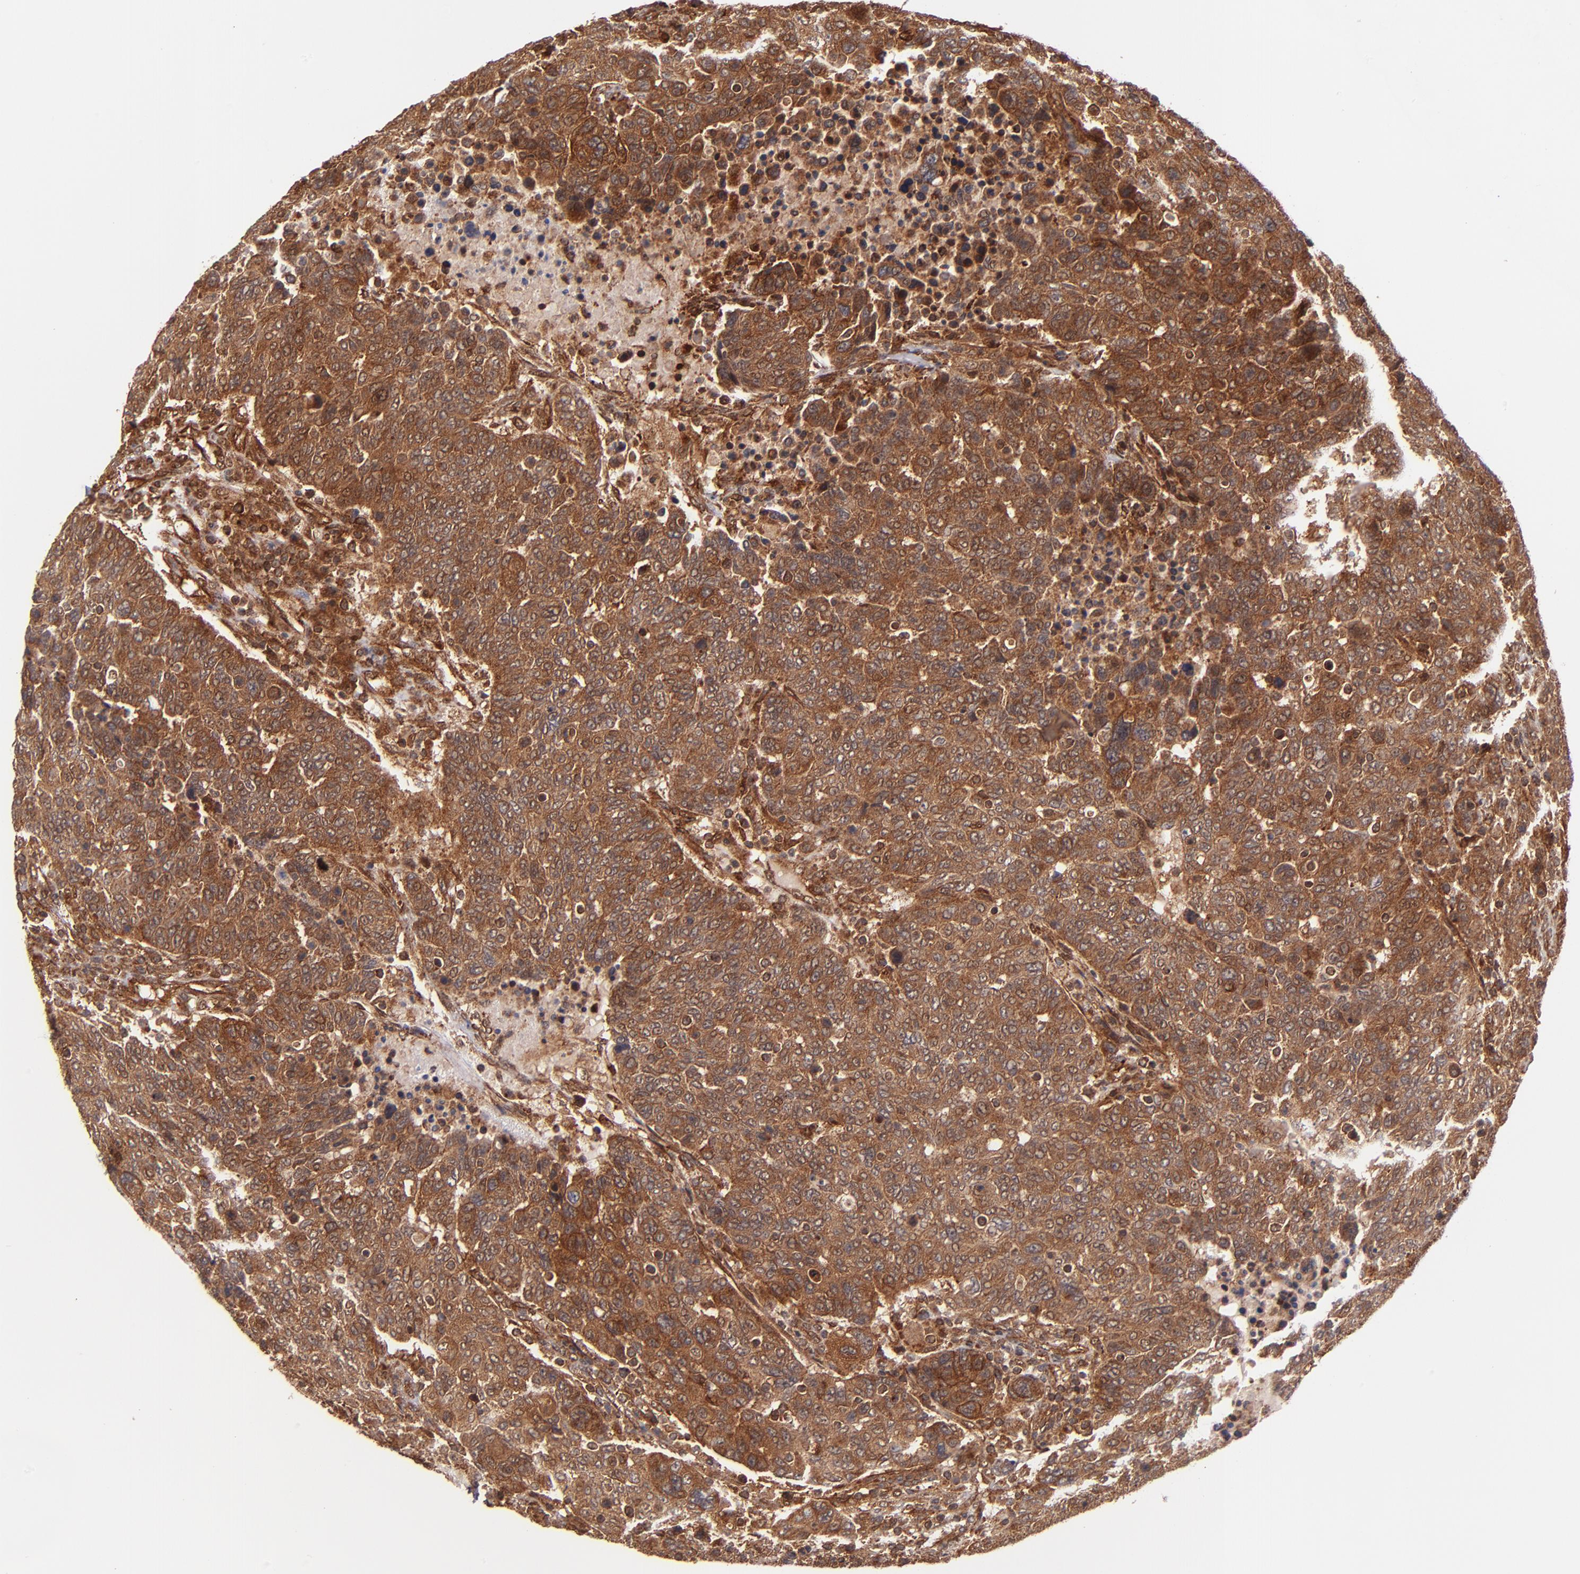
{"staining": {"intensity": "strong", "quantity": ">75%", "location": "cytoplasmic/membranous"}, "tissue": "breast cancer", "cell_type": "Tumor cells", "image_type": "cancer", "snomed": [{"axis": "morphology", "description": "Duct carcinoma"}, {"axis": "topography", "description": "Breast"}], "caption": "Protein staining of breast cancer (intraductal carcinoma) tissue displays strong cytoplasmic/membranous positivity in about >75% of tumor cells.", "gene": "STX8", "patient": {"sex": "female", "age": 37}}